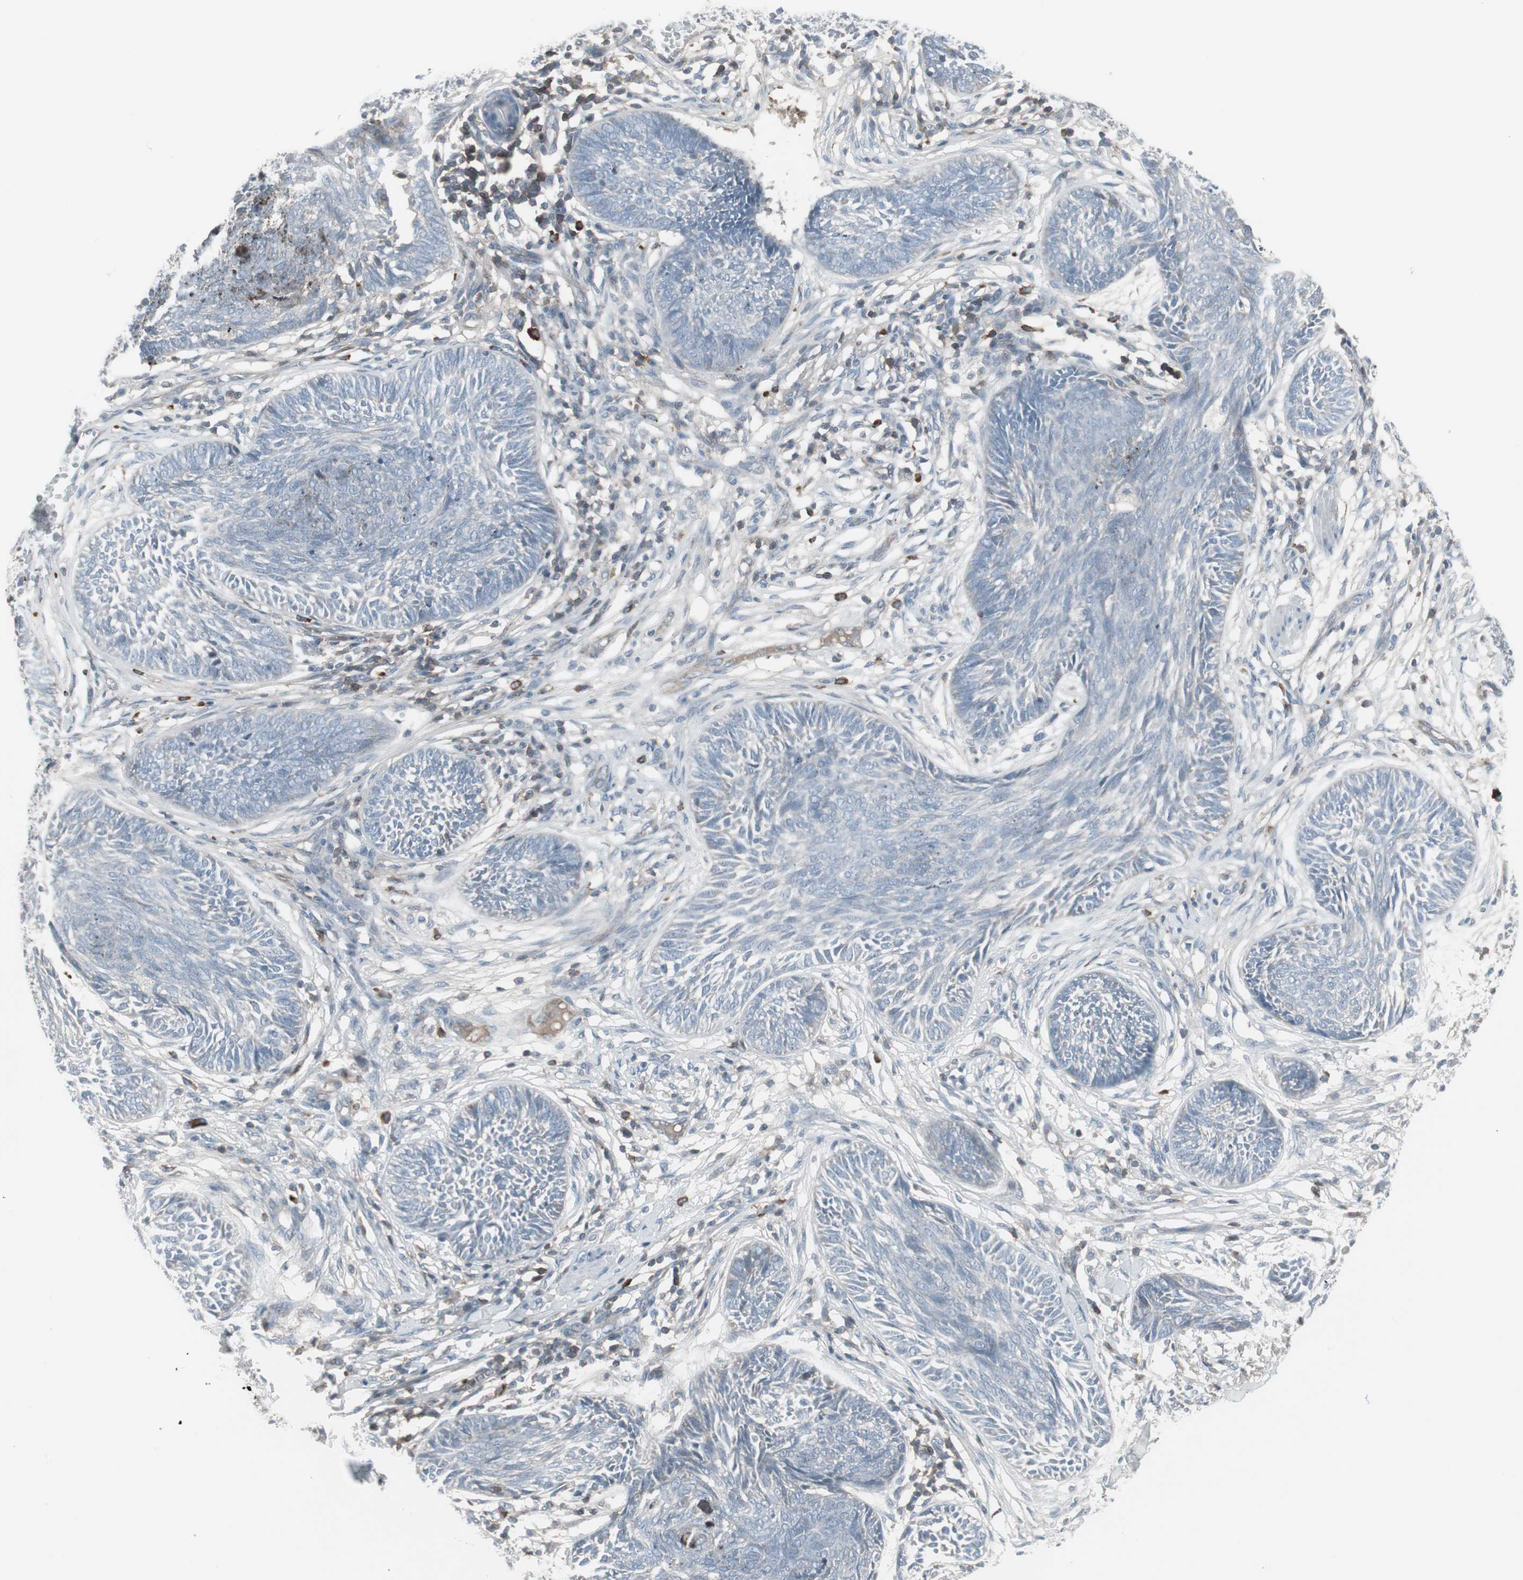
{"staining": {"intensity": "negative", "quantity": "none", "location": "none"}, "tissue": "skin cancer", "cell_type": "Tumor cells", "image_type": "cancer", "snomed": [{"axis": "morphology", "description": "Papilloma, NOS"}, {"axis": "morphology", "description": "Basal cell carcinoma"}, {"axis": "topography", "description": "Skin"}], "caption": "Histopathology image shows no significant protein expression in tumor cells of skin cancer.", "gene": "ZSCAN32", "patient": {"sex": "male", "age": 87}}